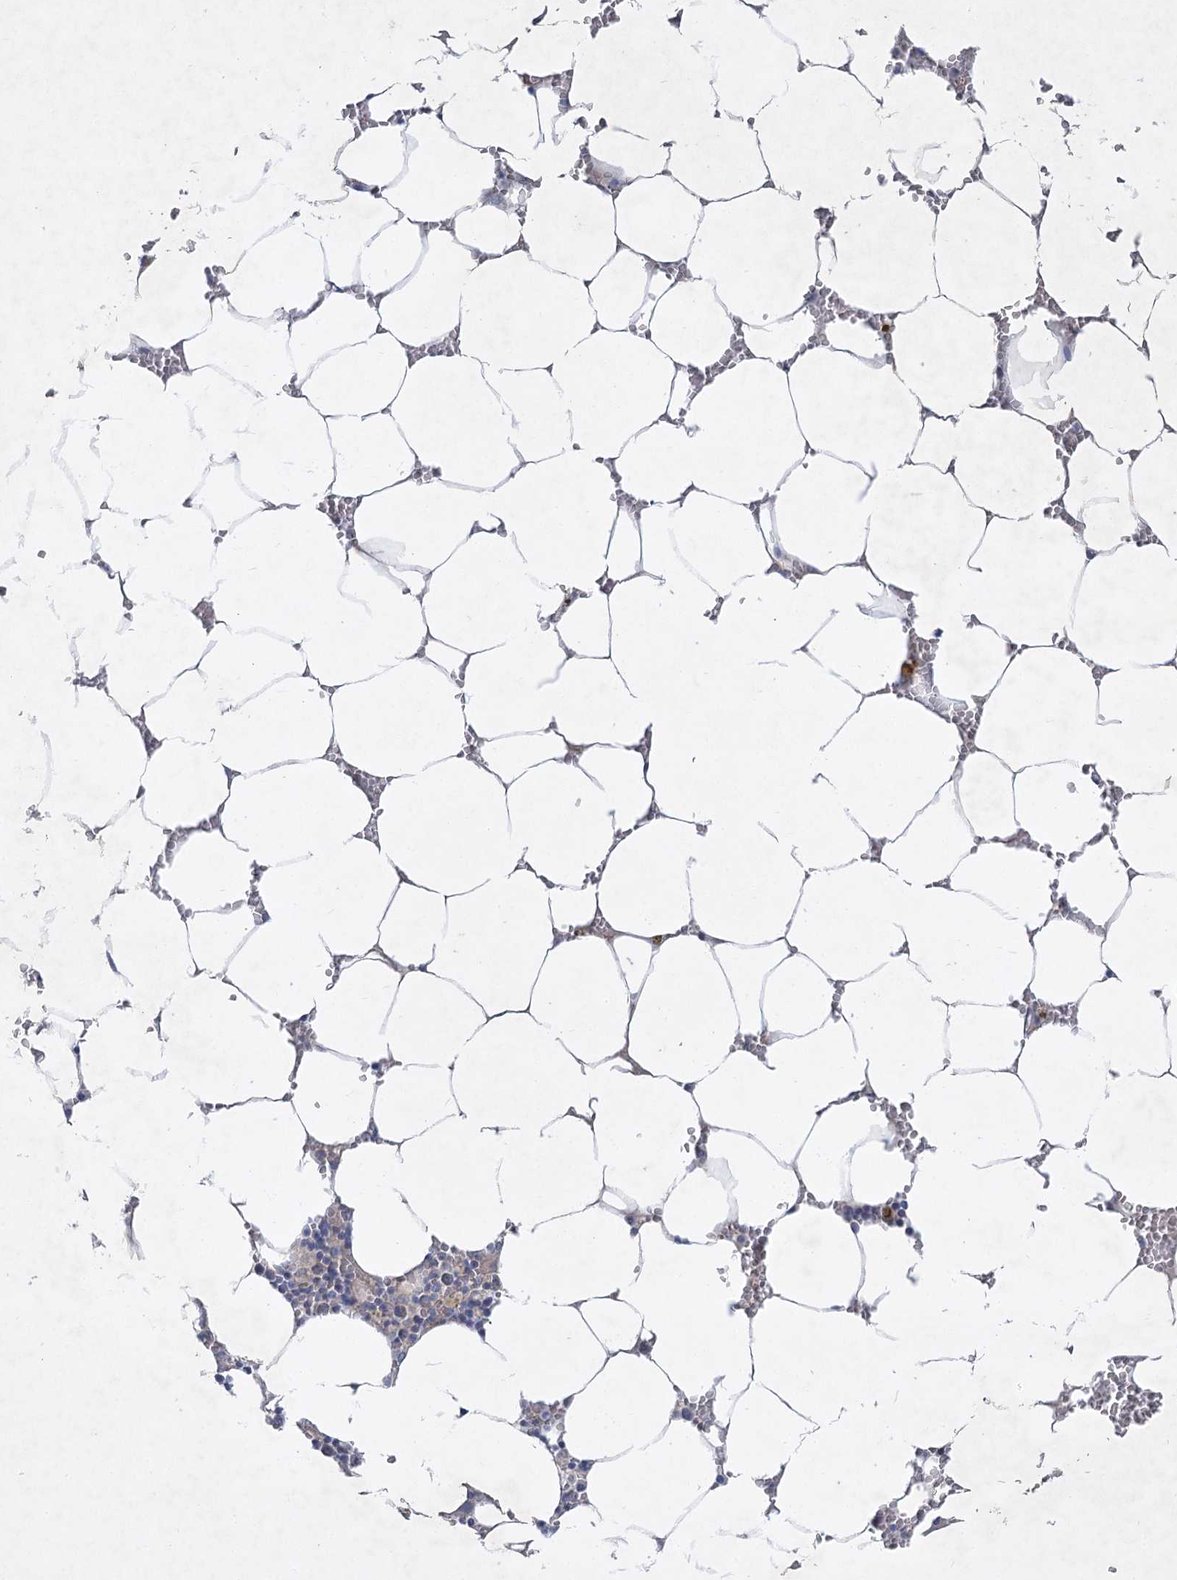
{"staining": {"intensity": "negative", "quantity": "none", "location": "none"}, "tissue": "bone marrow", "cell_type": "Hematopoietic cells", "image_type": "normal", "snomed": [{"axis": "morphology", "description": "Normal tissue, NOS"}, {"axis": "topography", "description": "Bone marrow"}], "caption": "Immunohistochemistry (IHC) of unremarkable human bone marrow displays no positivity in hematopoietic cells. (DAB (3,3'-diaminobenzidine) immunohistochemistry (IHC), high magnification).", "gene": "AAMDC", "patient": {"sex": "male", "age": 70}}